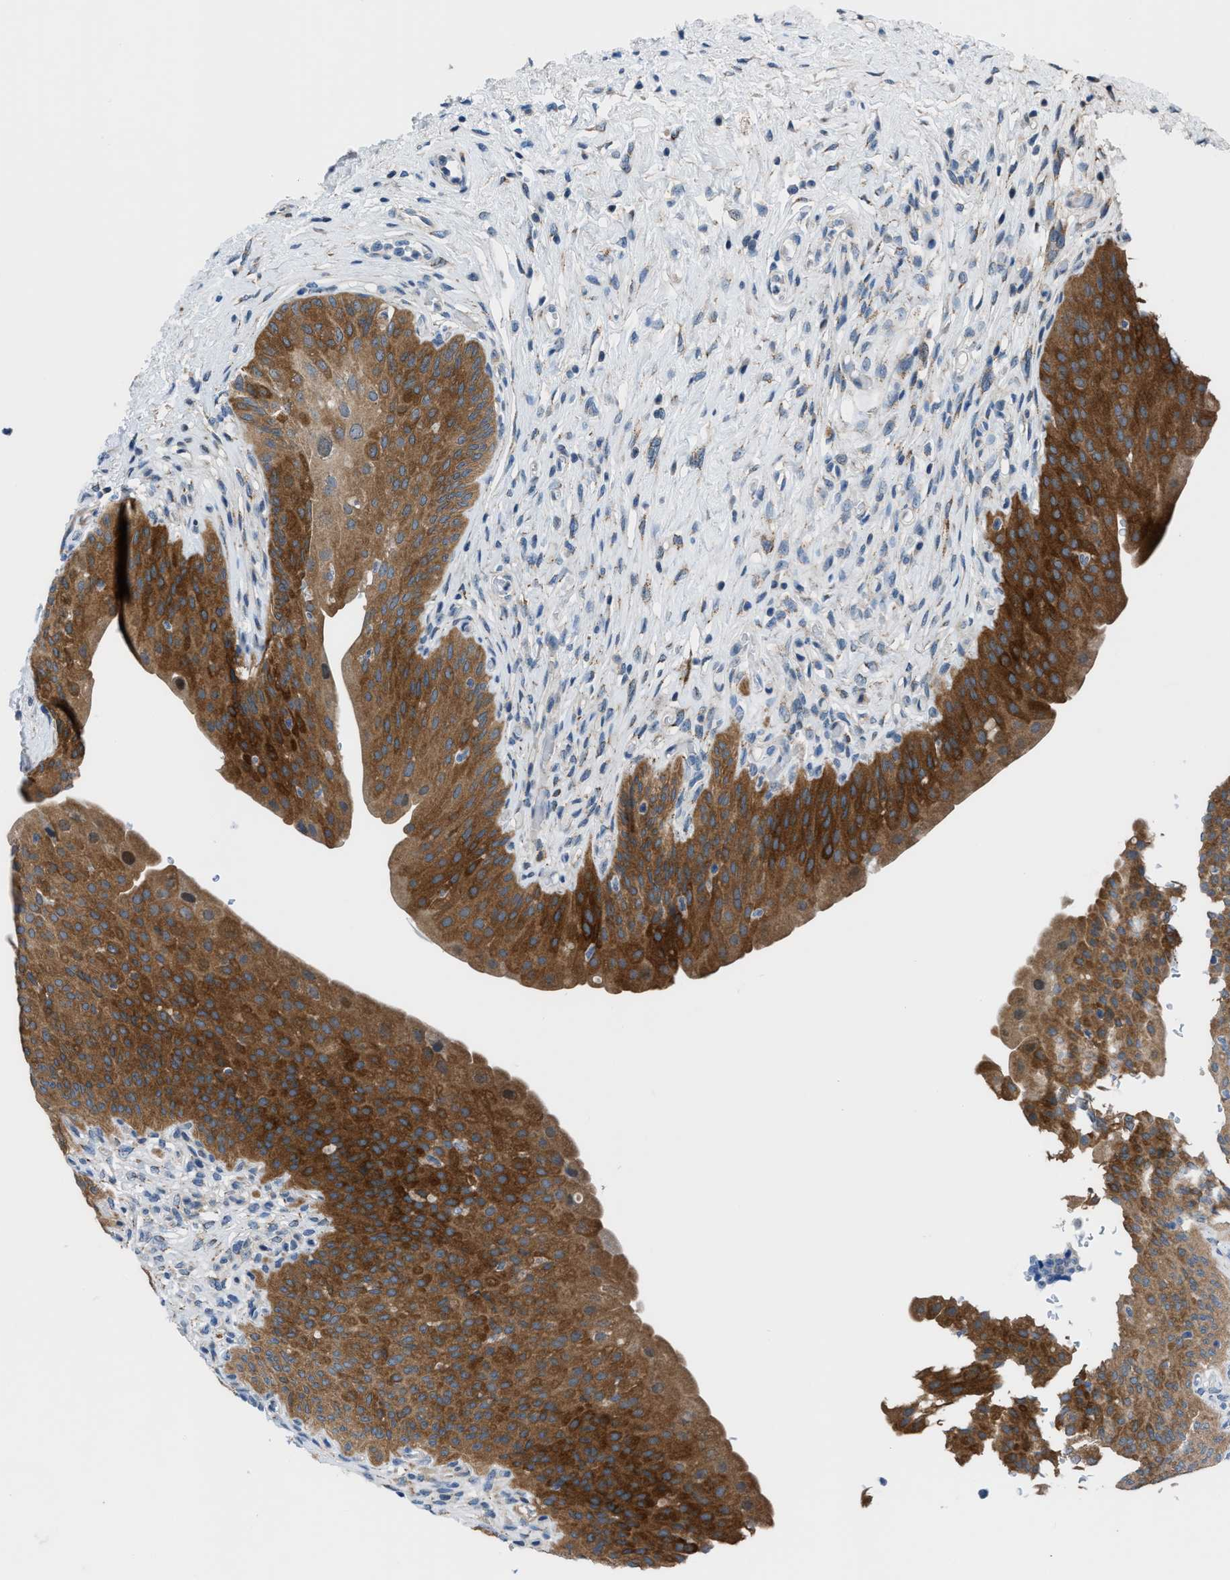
{"staining": {"intensity": "strong", "quantity": ">75%", "location": "cytoplasmic/membranous"}, "tissue": "urinary bladder", "cell_type": "Urothelial cells", "image_type": "normal", "snomed": [{"axis": "morphology", "description": "Normal tissue, NOS"}, {"axis": "topography", "description": "Urinary bladder"}], "caption": "Urothelial cells exhibit high levels of strong cytoplasmic/membranous expression in approximately >75% of cells in benign human urinary bladder.", "gene": "TMEM45B", "patient": {"sex": "male", "age": 46}}